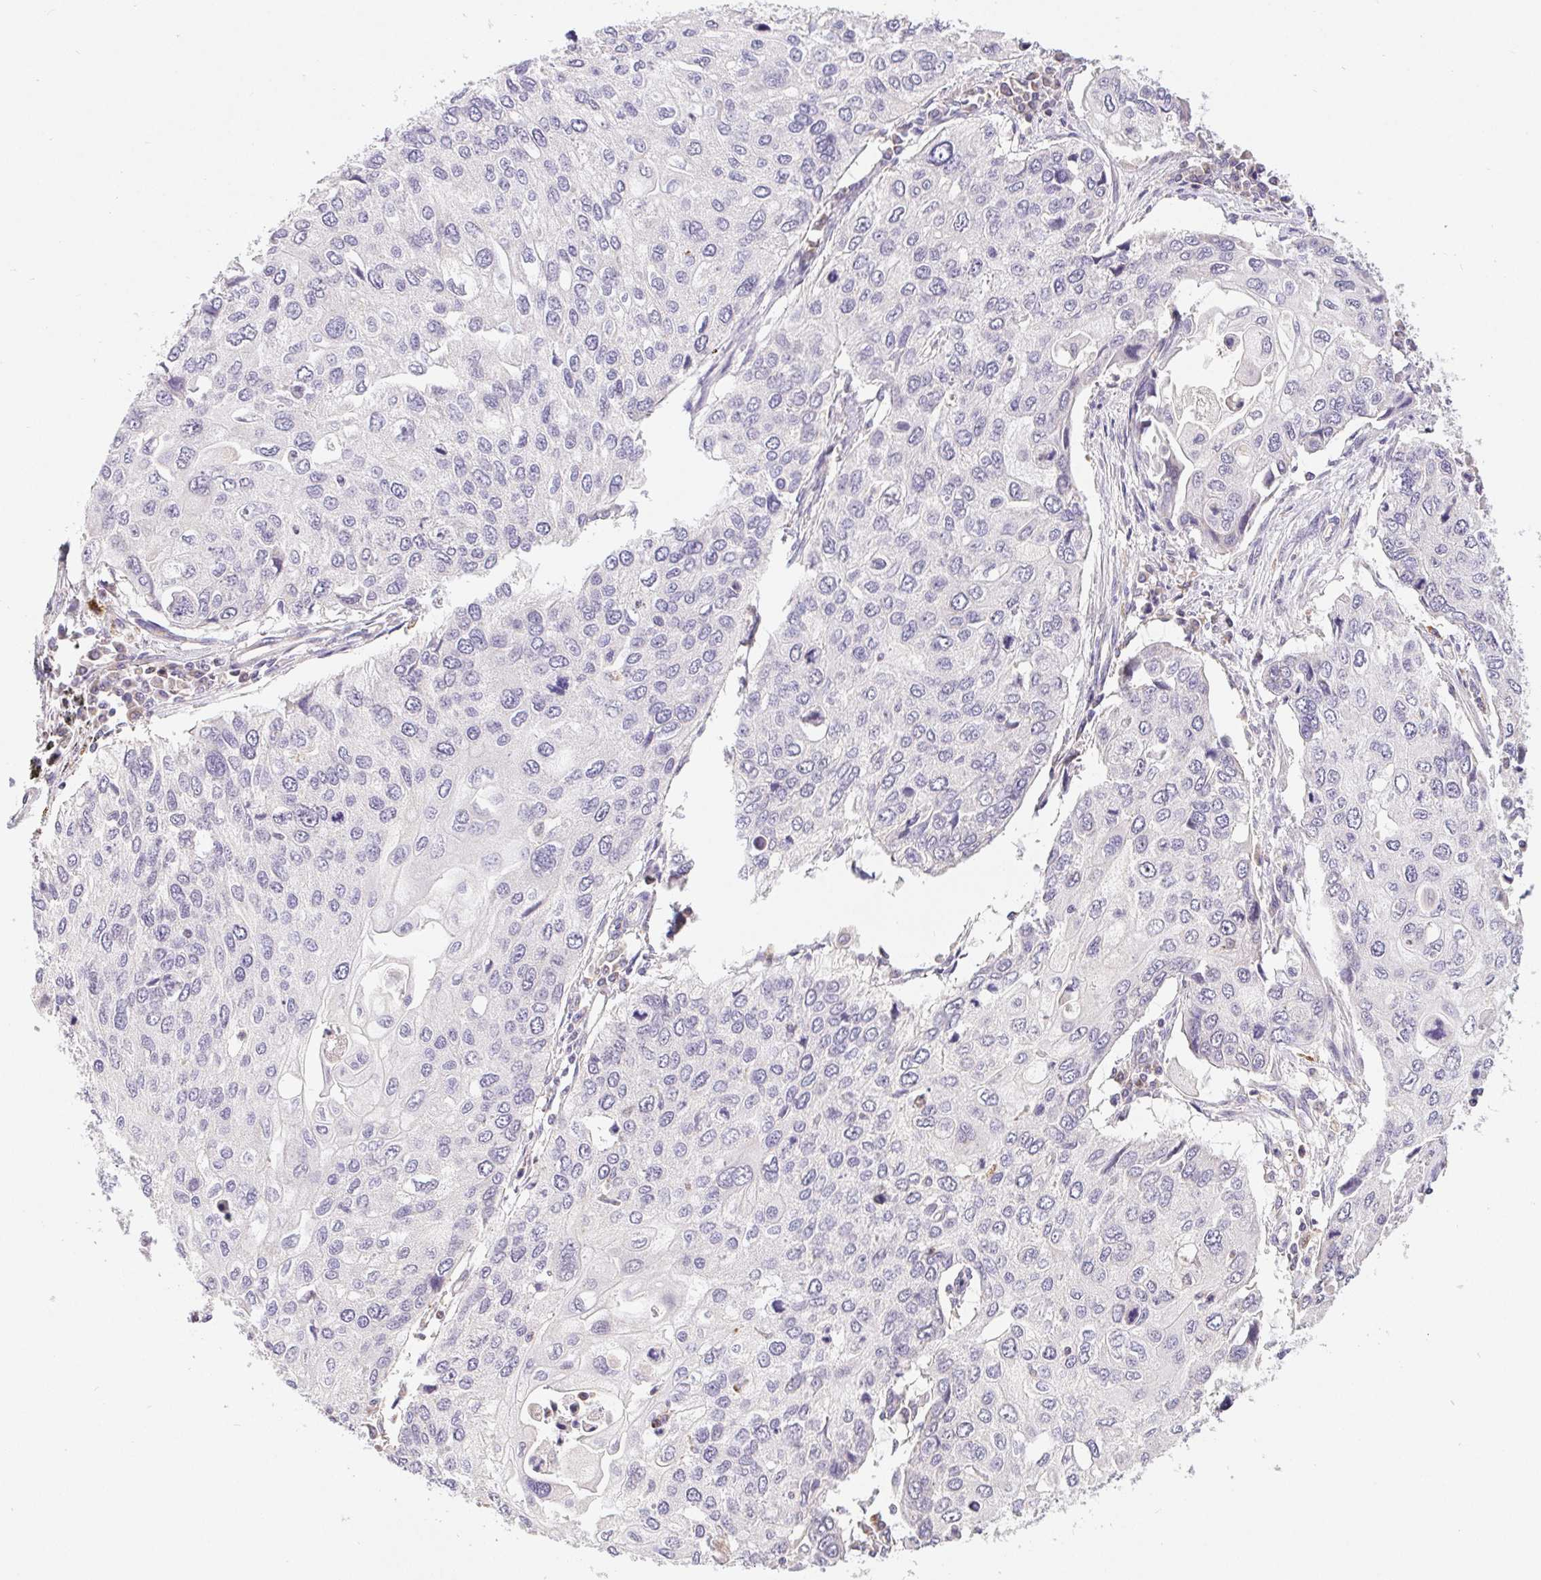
{"staining": {"intensity": "negative", "quantity": "none", "location": "none"}, "tissue": "lung cancer", "cell_type": "Tumor cells", "image_type": "cancer", "snomed": [{"axis": "morphology", "description": "Squamous cell carcinoma, NOS"}, {"axis": "morphology", "description": "Squamous cell carcinoma, metastatic, NOS"}, {"axis": "topography", "description": "Lung"}], "caption": "Immunohistochemical staining of human metastatic squamous cell carcinoma (lung) exhibits no significant positivity in tumor cells.", "gene": "EMC6", "patient": {"sex": "male", "age": 63}}